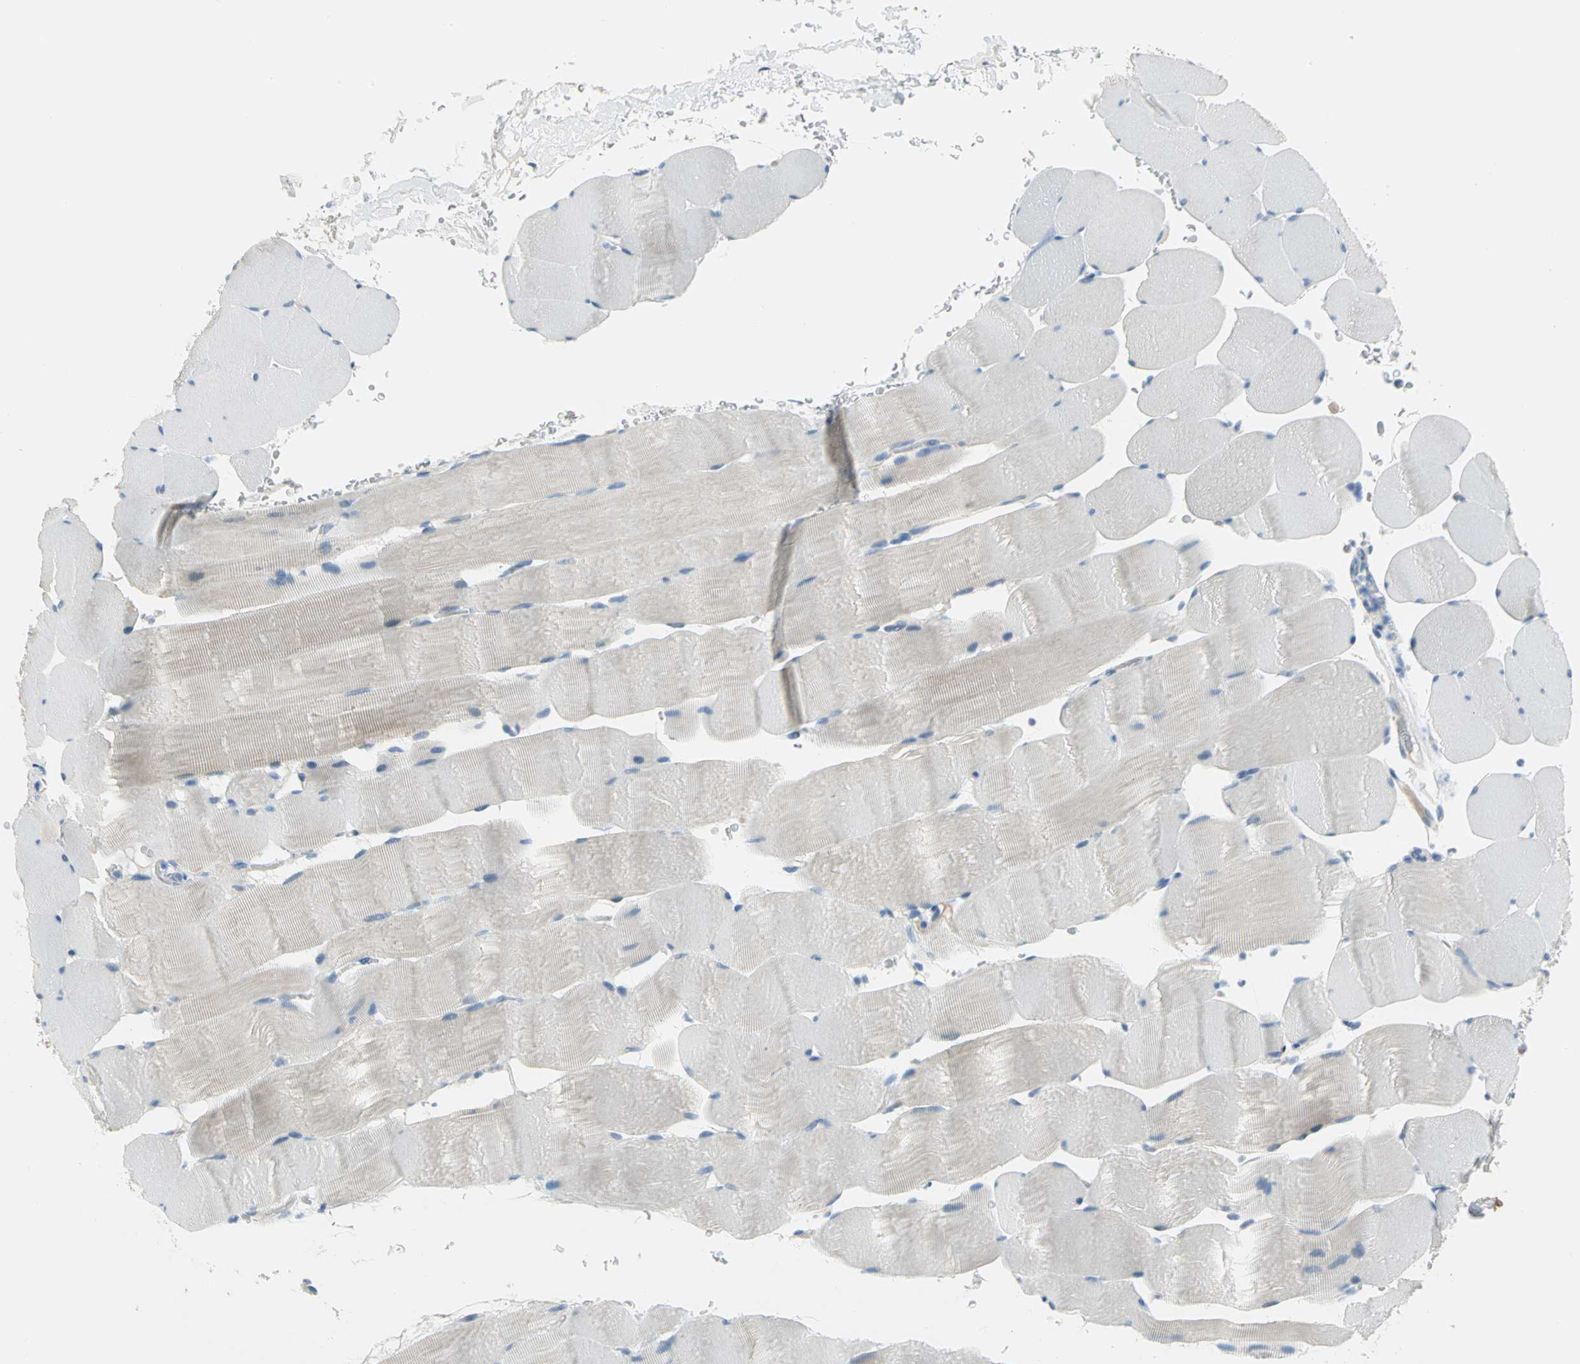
{"staining": {"intensity": "negative", "quantity": "none", "location": "none"}, "tissue": "skeletal muscle", "cell_type": "Myocytes", "image_type": "normal", "snomed": [{"axis": "morphology", "description": "Normal tissue, NOS"}, {"axis": "topography", "description": "Skeletal muscle"}], "caption": "Immunohistochemistry (IHC) photomicrograph of normal human skeletal muscle stained for a protein (brown), which exhibits no expression in myocytes. Nuclei are stained in blue.", "gene": "ALOX15", "patient": {"sex": "male", "age": 62}}